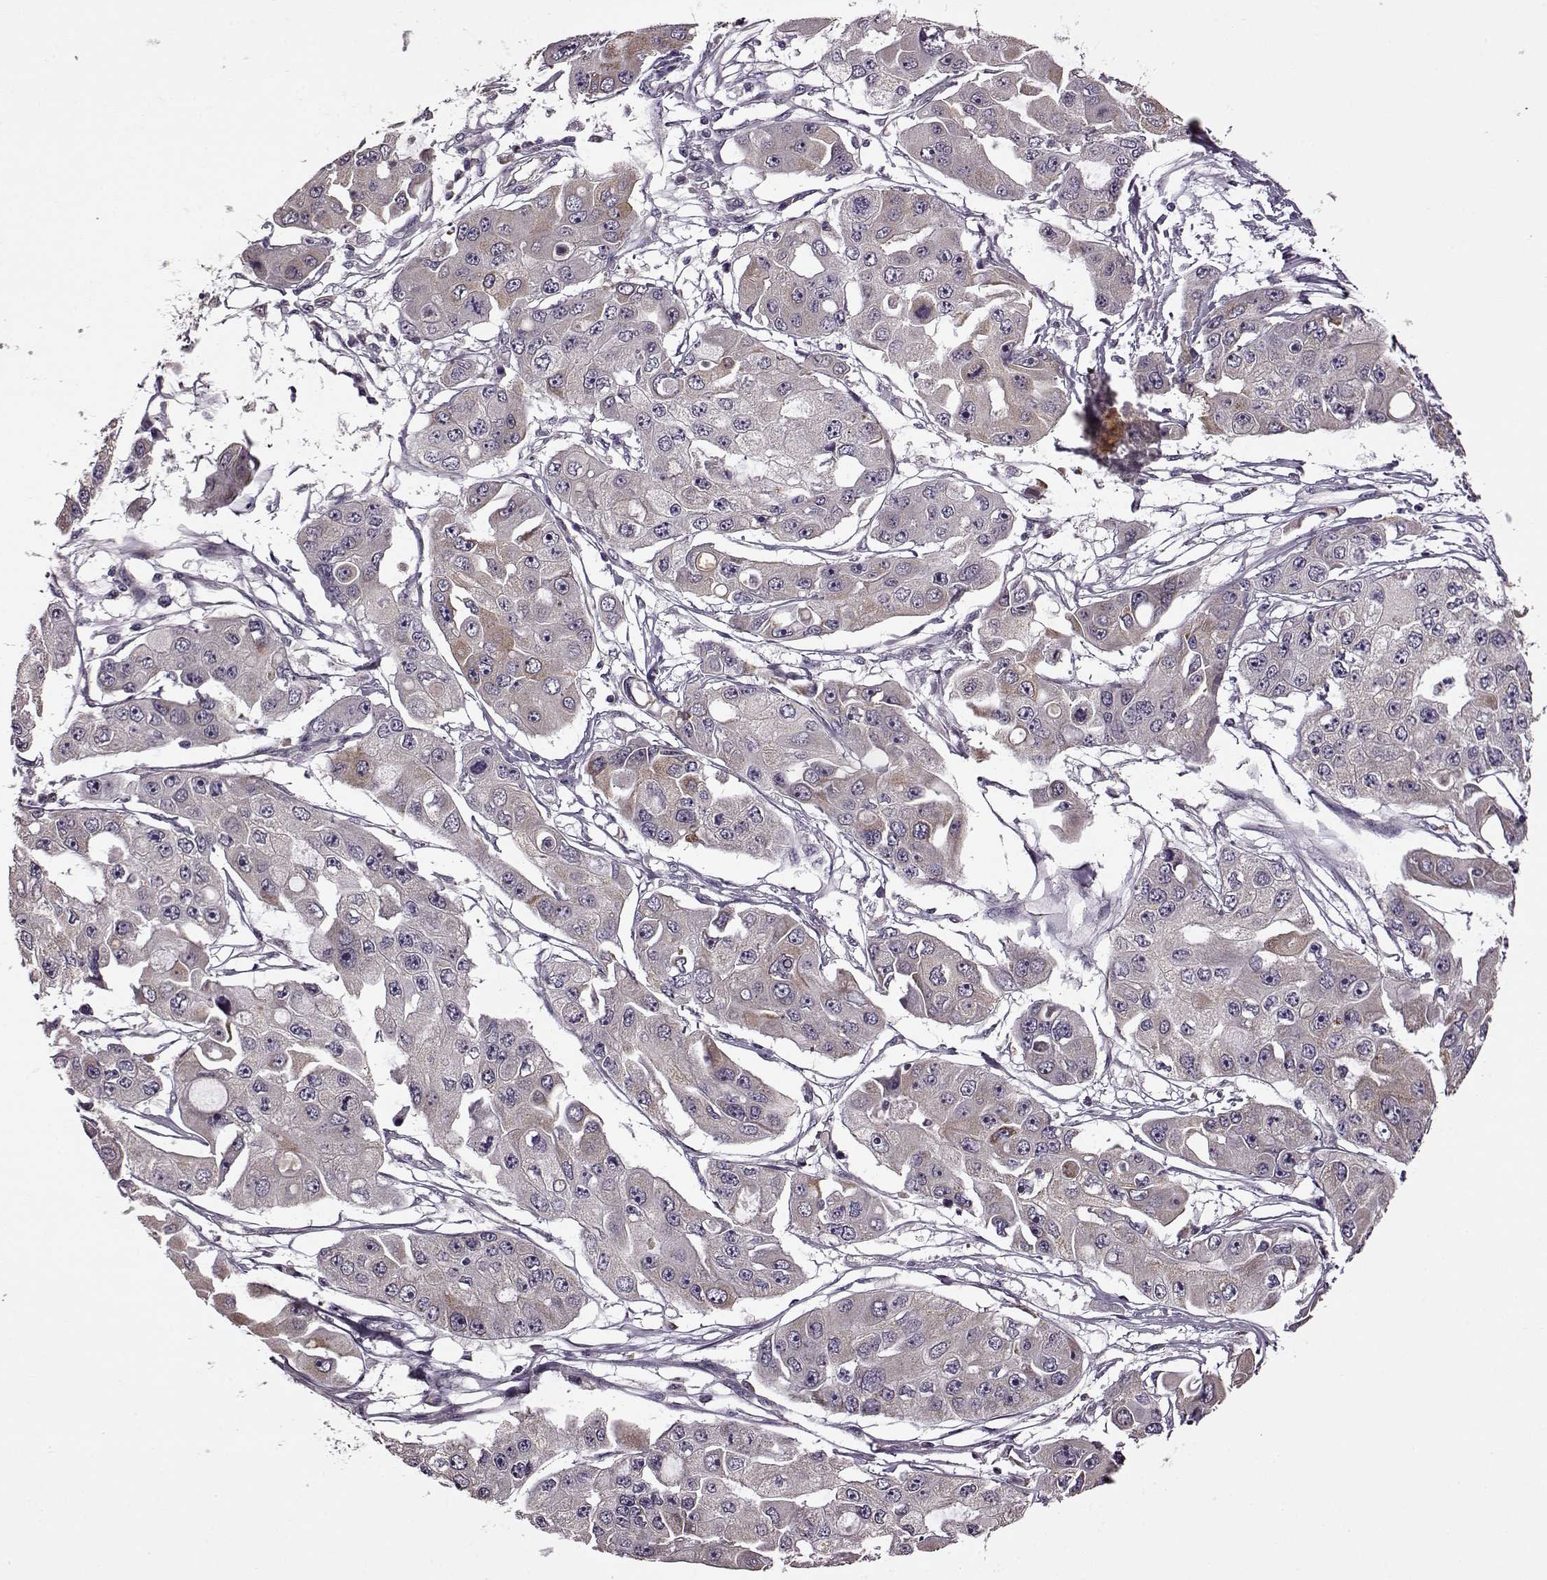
{"staining": {"intensity": "moderate", "quantity": "<25%", "location": "cytoplasmic/membranous"}, "tissue": "ovarian cancer", "cell_type": "Tumor cells", "image_type": "cancer", "snomed": [{"axis": "morphology", "description": "Cystadenocarcinoma, serous, NOS"}, {"axis": "topography", "description": "Ovary"}], "caption": "IHC histopathology image of neoplastic tissue: ovarian serous cystadenocarcinoma stained using IHC reveals low levels of moderate protein expression localized specifically in the cytoplasmic/membranous of tumor cells, appearing as a cytoplasmic/membranous brown color.", "gene": "MTSS1", "patient": {"sex": "female", "age": 56}}